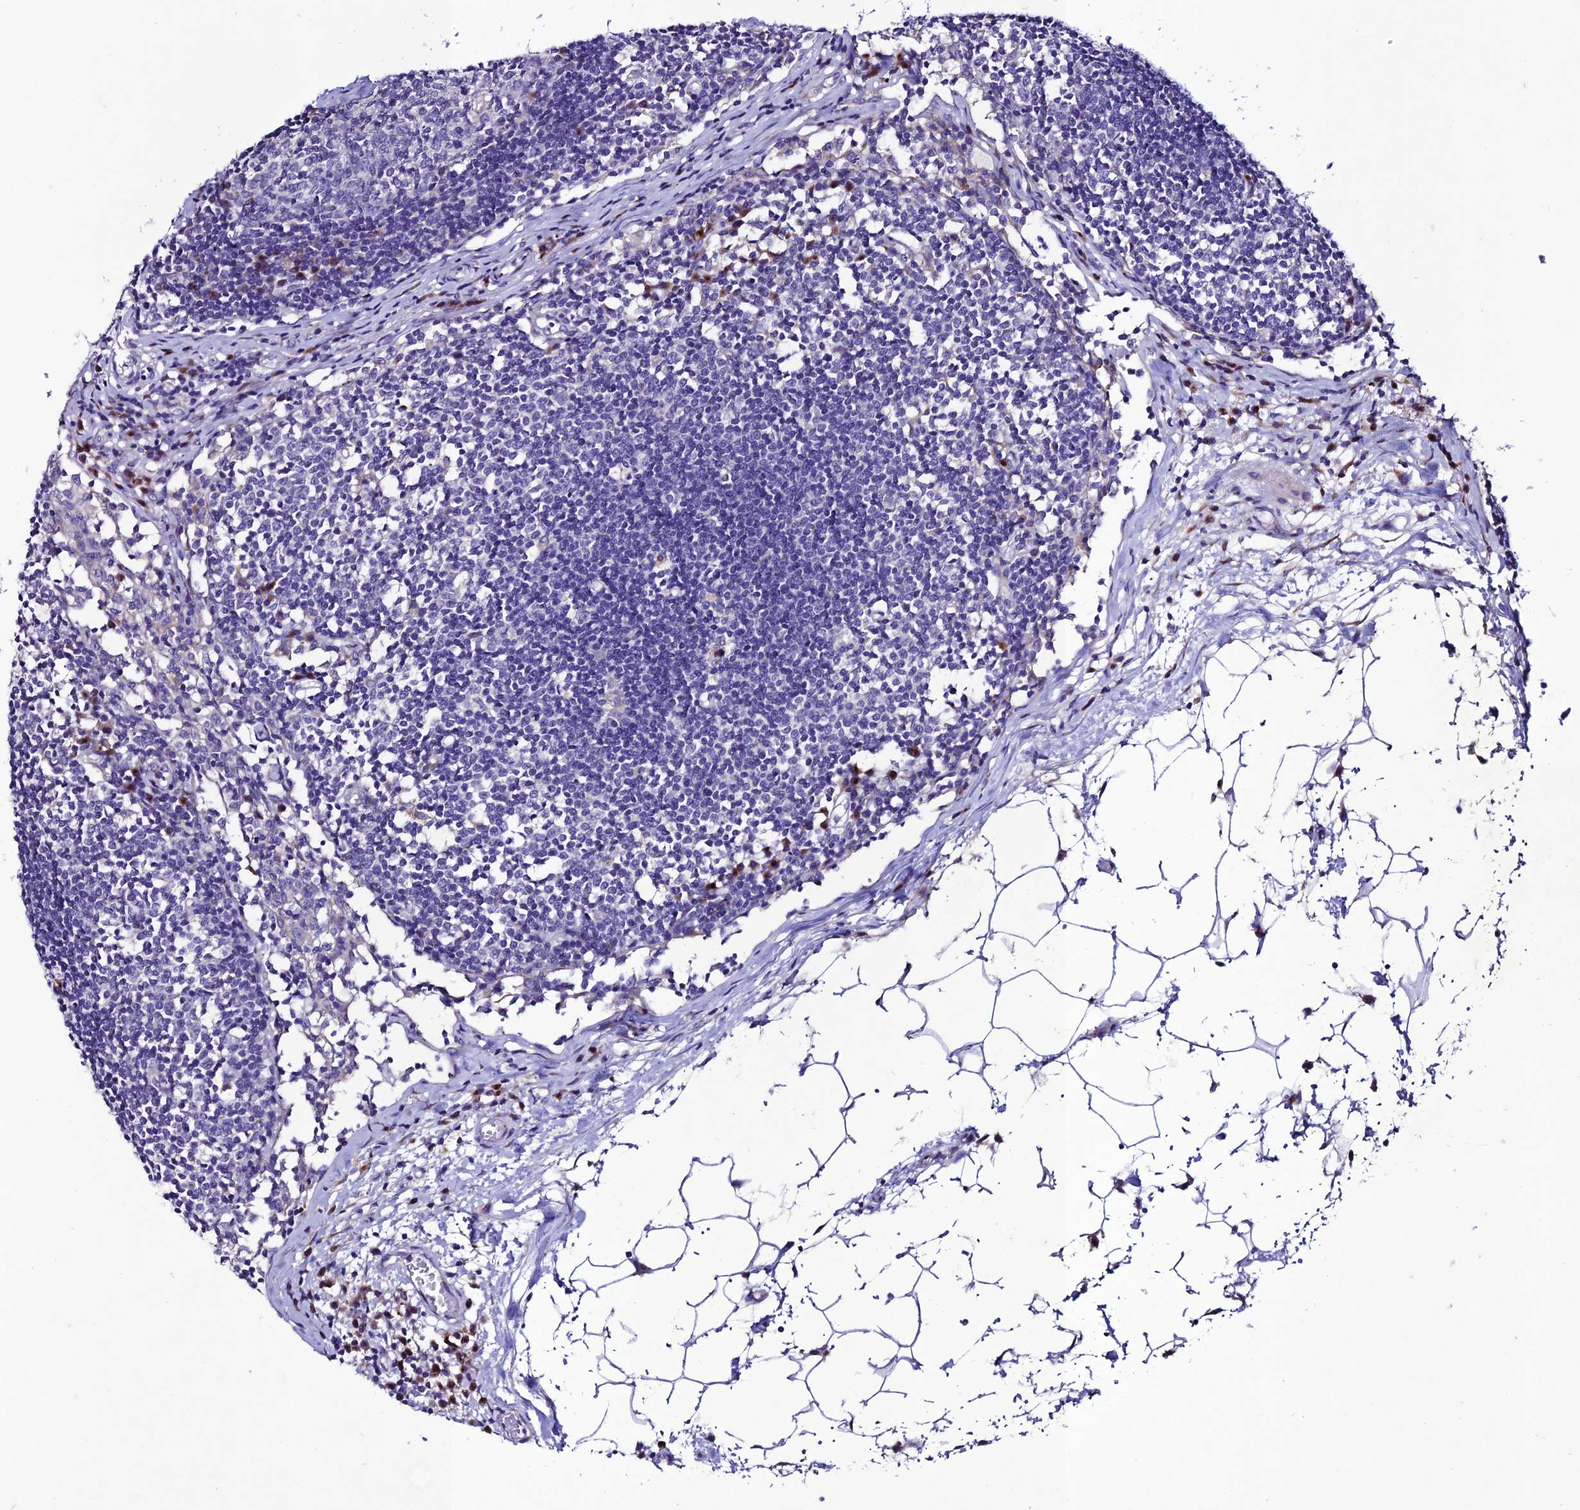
{"staining": {"intensity": "negative", "quantity": "none", "location": "none"}, "tissue": "lymph node", "cell_type": "Germinal center cells", "image_type": "normal", "snomed": [{"axis": "morphology", "description": "Normal tissue, NOS"}, {"axis": "topography", "description": "Lymph node"}], "caption": "High power microscopy photomicrograph of an immunohistochemistry image of normal lymph node, revealing no significant positivity in germinal center cells.", "gene": "OR51Q1", "patient": {"sex": "female", "age": 55}}